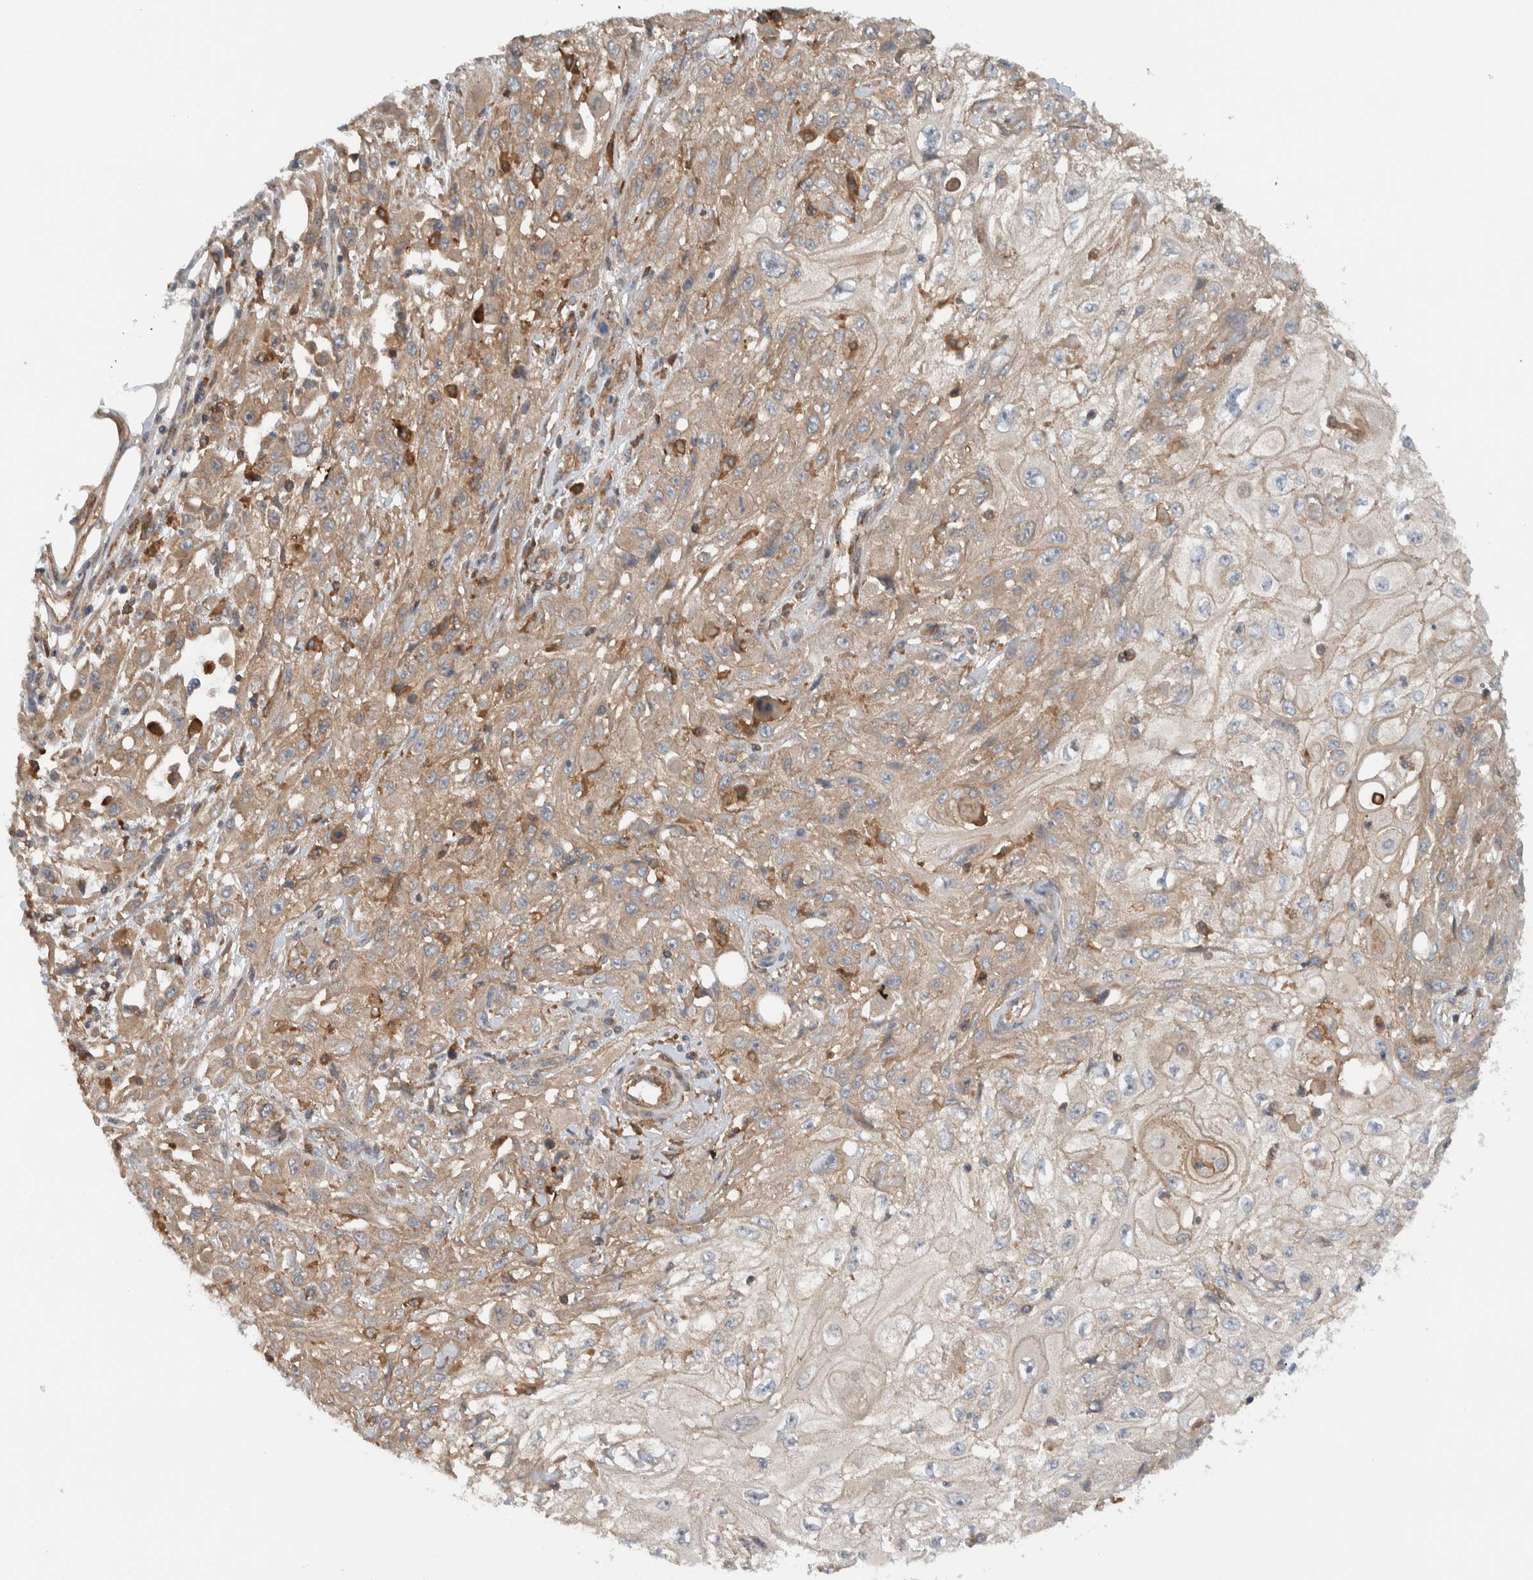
{"staining": {"intensity": "weak", "quantity": ">75%", "location": "cytoplasmic/membranous"}, "tissue": "skin cancer", "cell_type": "Tumor cells", "image_type": "cancer", "snomed": [{"axis": "morphology", "description": "Squamous cell carcinoma, NOS"}, {"axis": "morphology", "description": "Squamous cell carcinoma, metastatic, NOS"}, {"axis": "topography", "description": "Skin"}, {"axis": "topography", "description": "Lymph node"}], "caption": "This is an image of IHC staining of skin squamous cell carcinoma, which shows weak expression in the cytoplasmic/membranous of tumor cells.", "gene": "MPRIP", "patient": {"sex": "male", "age": 75}}